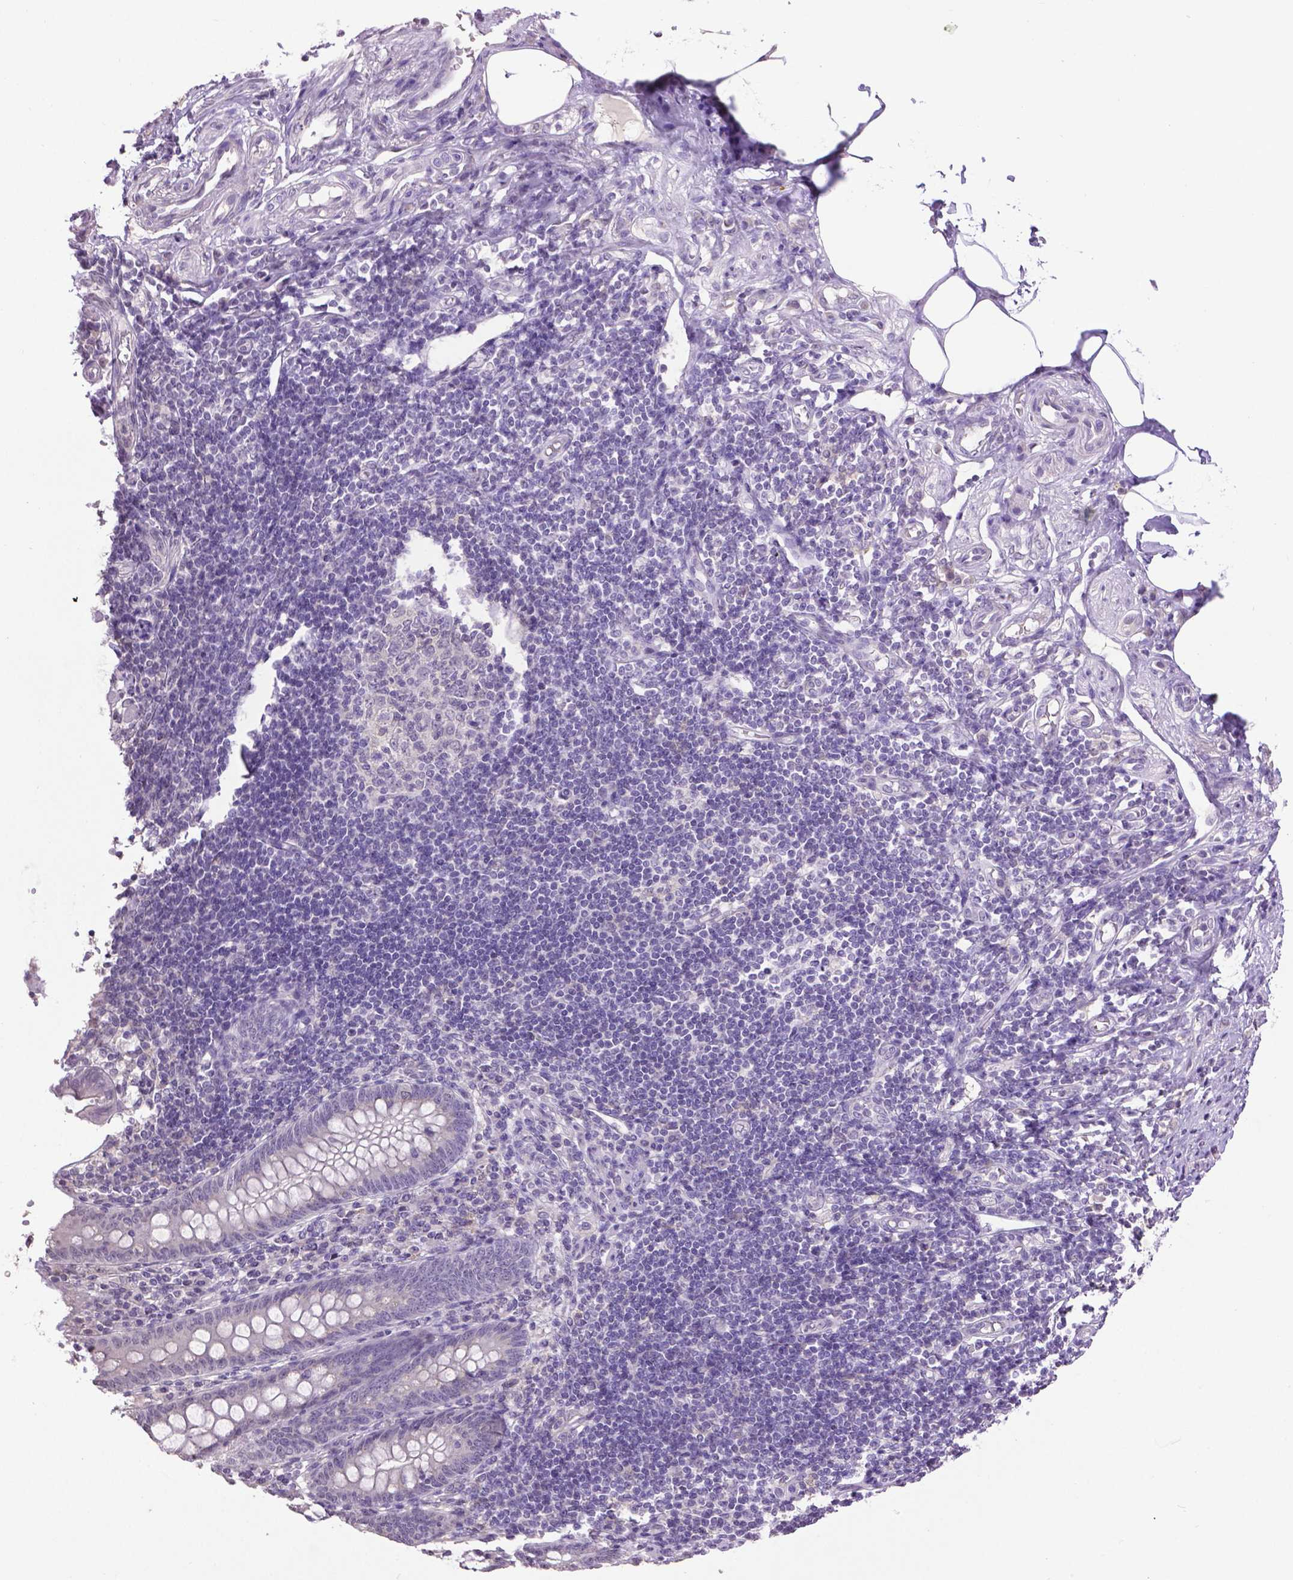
{"staining": {"intensity": "negative", "quantity": "none", "location": "none"}, "tissue": "appendix", "cell_type": "Glandular cells", "image_type": "normal", "snomed": [{"axis": "morphology", "description": "Normal tissue, NOS"}, {"axis": "topography", "description": "Appendix"}], "caption": "The immunohistochemistry micrograph has no significant staining in glandular cells of appendix.", "gene": "CPM", "patient": {"sex": "female", "age": 57}}